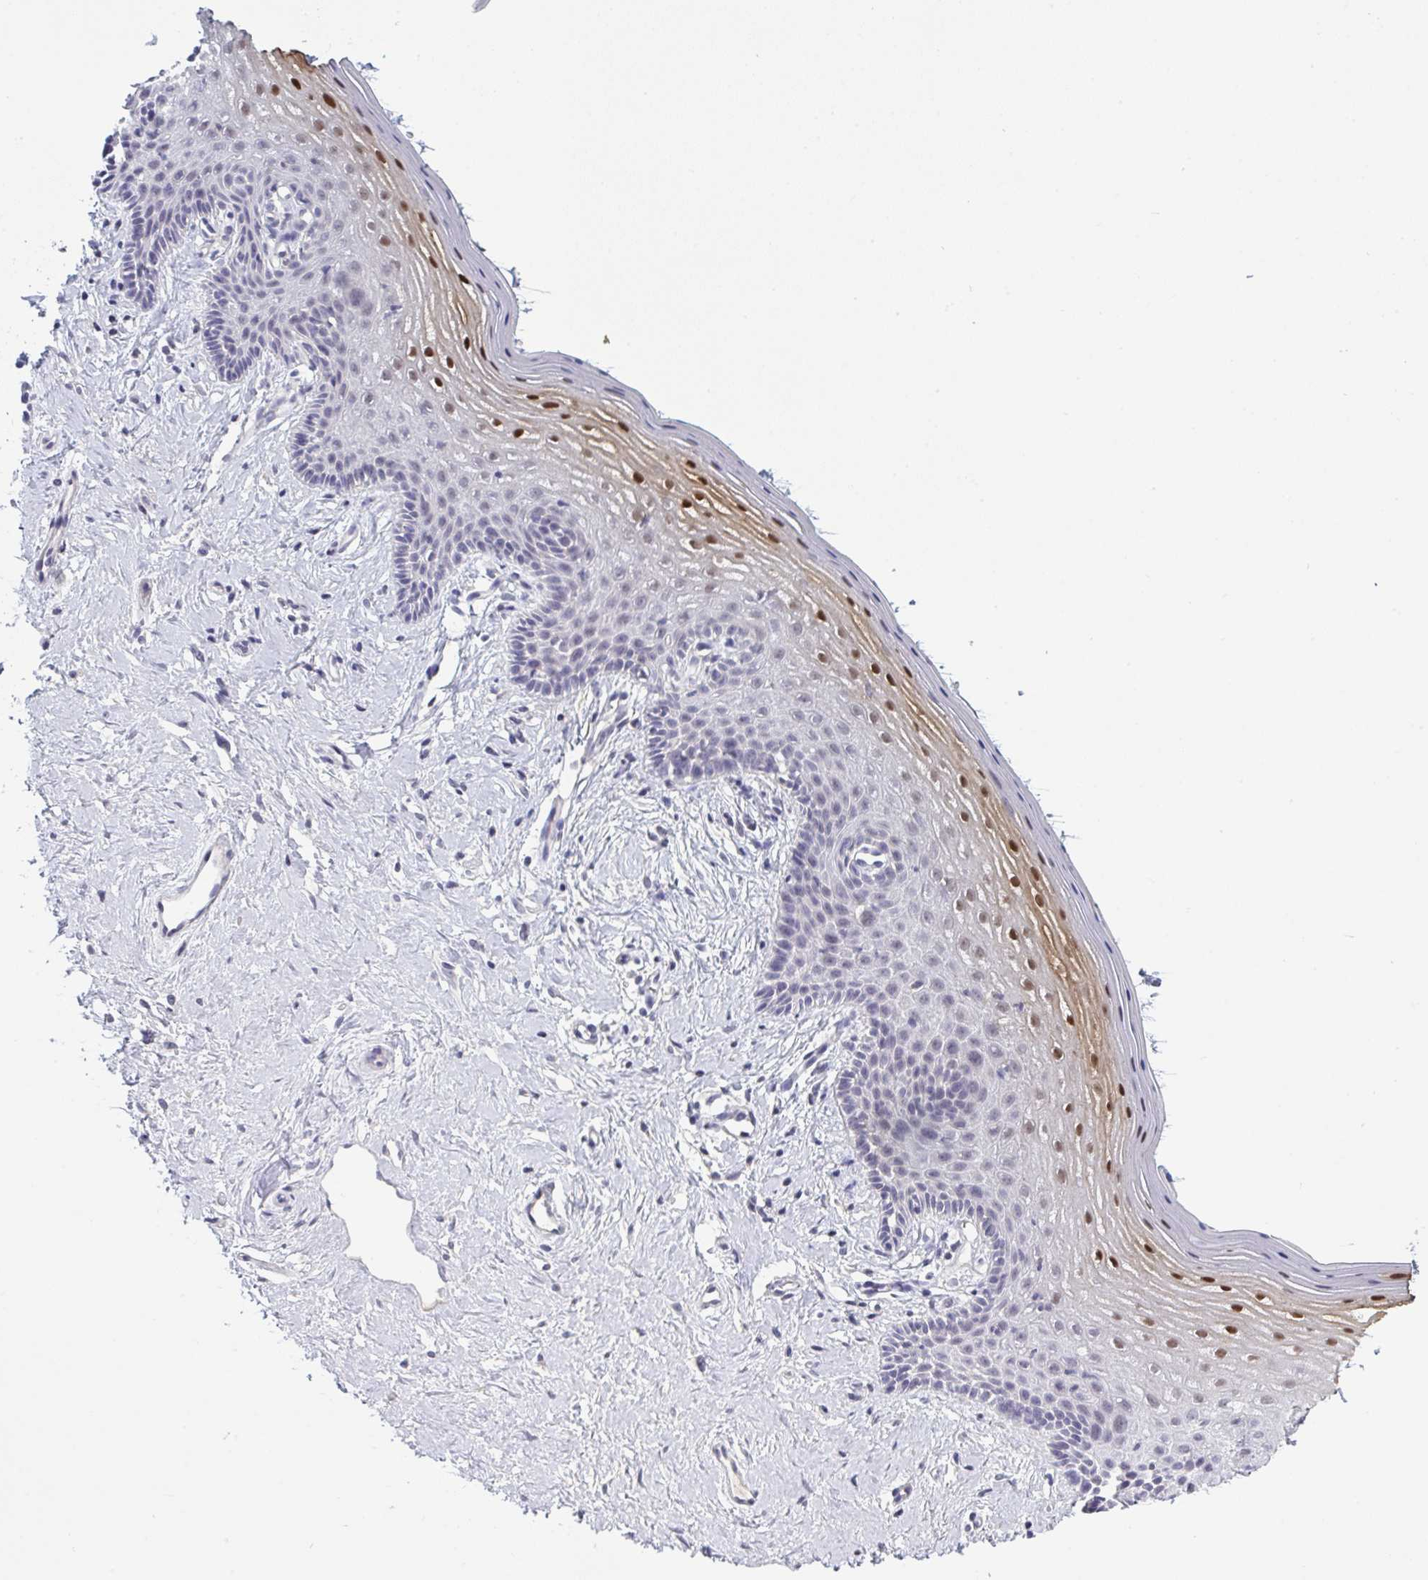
{"staining": {"intensity": "strong", "quantity": "<25%", "location": "cytoplasmic/membranous,nuclear"}, "tissue": "vagina", "cell_type": "Squamous epithelial cells", "image_type": "normal", "snomed": [{"axis": "morphology", "description": "Normal tissue, NOS"}, {"axis": "topography", "description": "Vagina"}], "caption": "The immunohistochemical stain labels strong cytoplasmic/membranous,nuclear positivity in squamous epithelial cells of unremarkable vagina. (DAB IHC with brightfield microscopy, high magnification).", "gene": "ZNF784", "patient": {"sex": "female", "age": 42}}